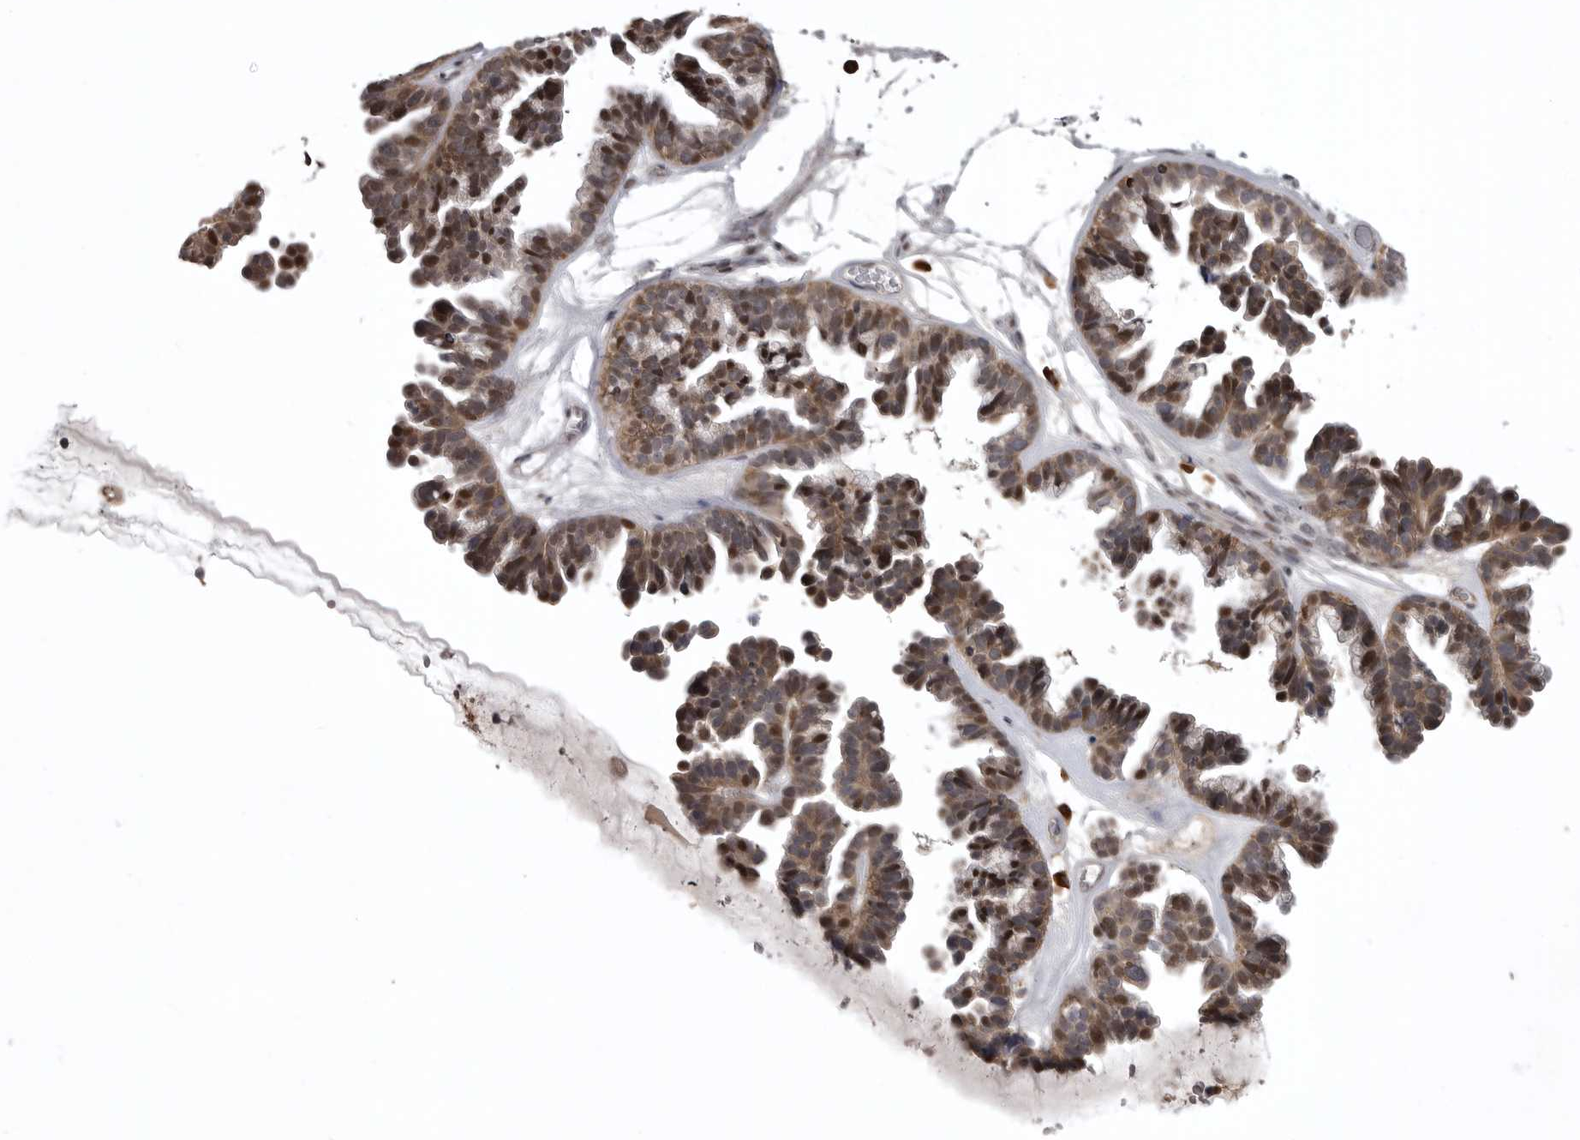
{"staining": {"intensity": "strong", "quantity": ">75%", "location": "cytoplasmic/membranous,nuclear"}, "tissue": "ovarian cancer", "cell_type": "Tumor cells", "image_type": "cancer", "snomed": [{"axis": "morphology", "description": "Cystadenocarcinoma, serous, NOS"}, {"axis": "topography", "description": "Ovary"}], "caption": "Immunohistochemical staining of human ovarian serous cystadenocarcinoma demonstrates high levels of strong cytoplasmic/membranous and nuclear staining in about >75% of tumor cells.", "gene": "SNX16", "patient": {"sex": "female", "age": 56}}